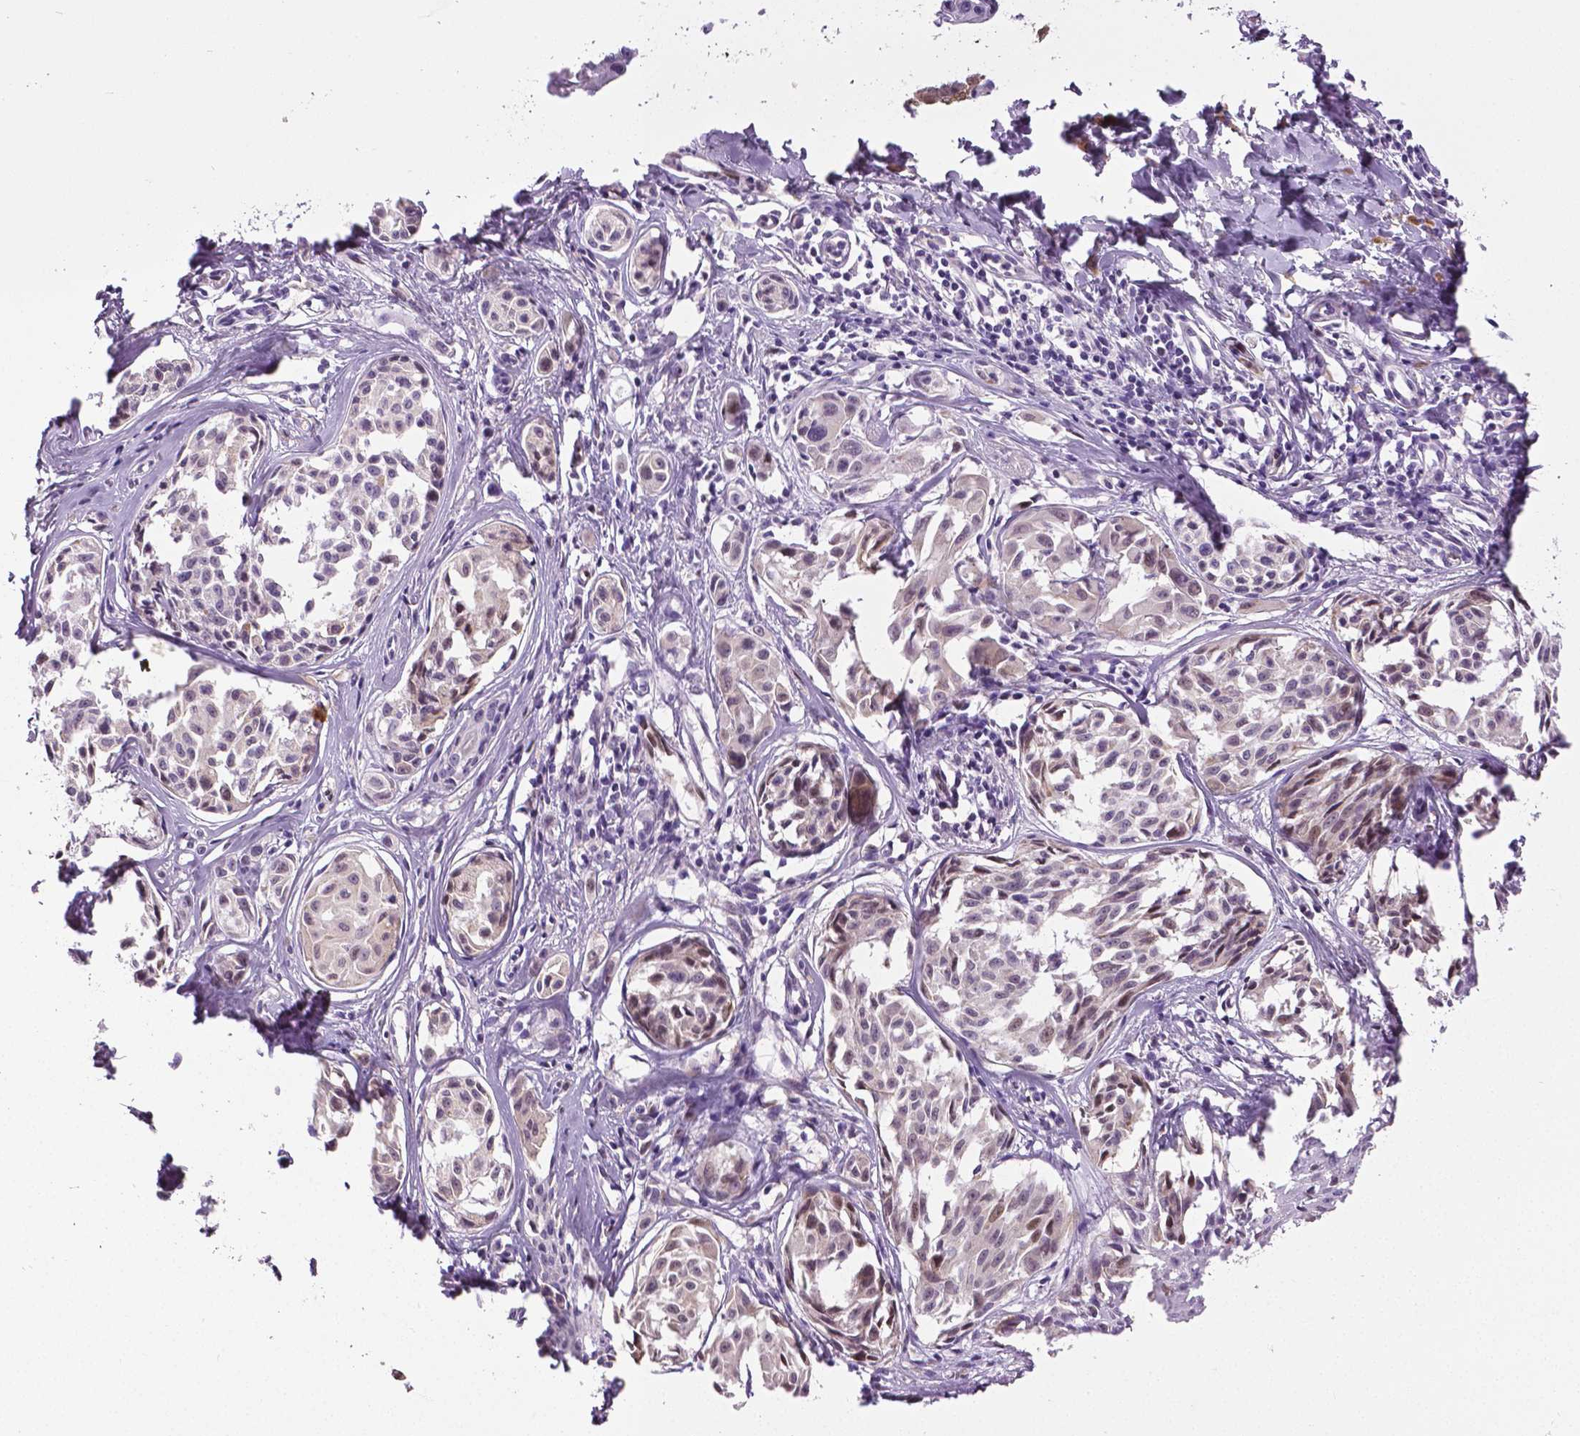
{"staining": {"intensity": "negative", "quantity": "none", "location": "none"}, "tissue": "melanoma", "cell_type": "Tumor cells", "image_type": "cancer", "snomed": [{"axis": "morphology", "description": "Malignant melanoma, NOS"}, {"axis": "topography", "description": "Skin"}], "caption": "The IHC image has no significant positivity in tumor cells of melanoma tissue.", "gene": "PTGER3", "patient": {"sex": "male", "age": 51}}